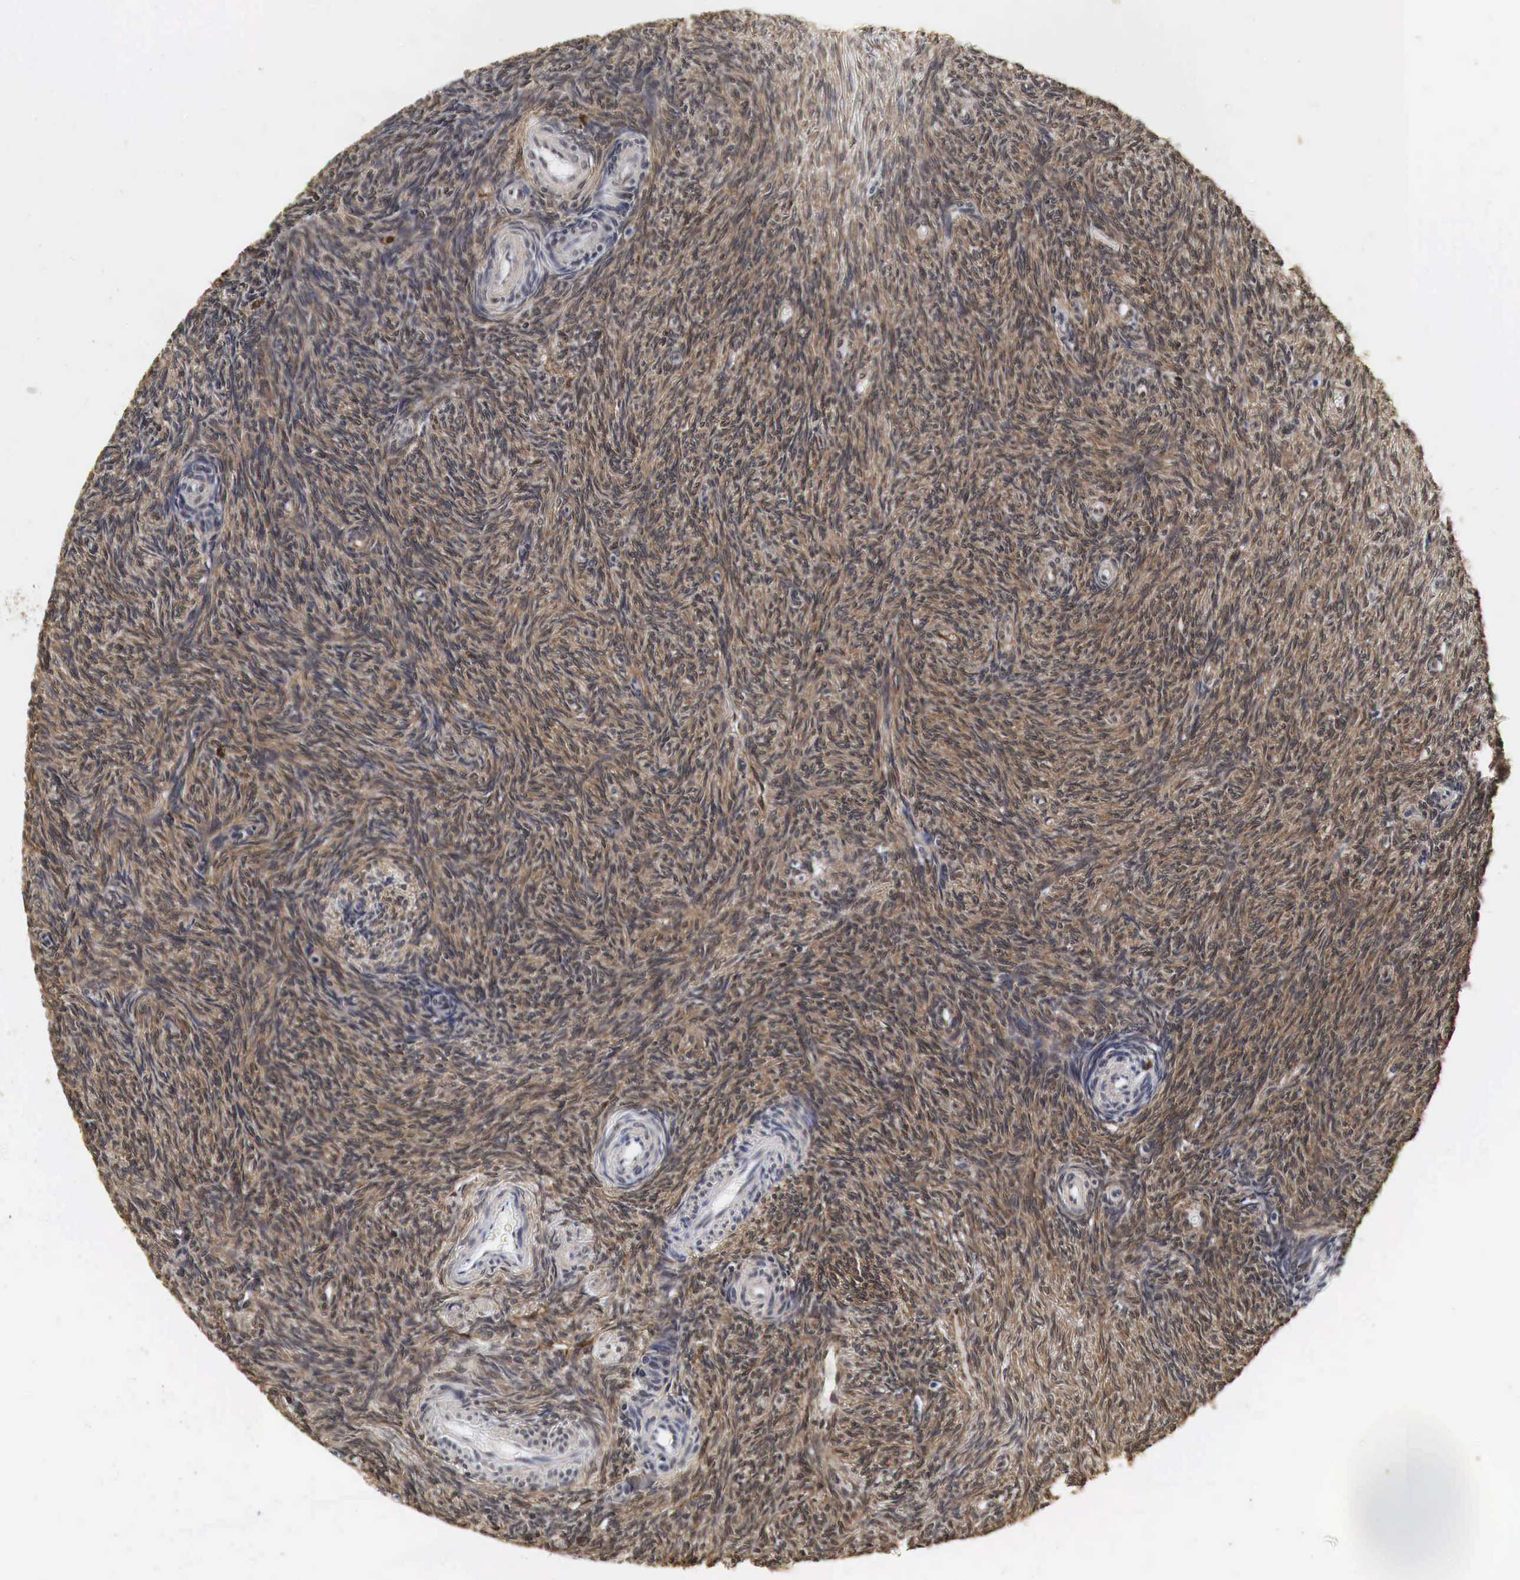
{"staining": {"intensity": "strong", "quantity": ">75%", "location": "cytoplasmic/membranous,nuclear"}, "tissue": "ovary", "cell_type": "Ovarian stroma cells", "image_type": "normal", "snomed": [{"axis": "morphology", "description": "Normal tissue, NOS"}, {"axis": "topography", "description": "Ovary"}], "caption": "High-power microscopy captured an IHC micrograph of normal ovary, revealing strong cytoplasmic/membranous,nuclear positivity in about >75% of ovarian stroma cells.", "gene": "SPIN1", "patient": {"sex": "female", "age": 32}}